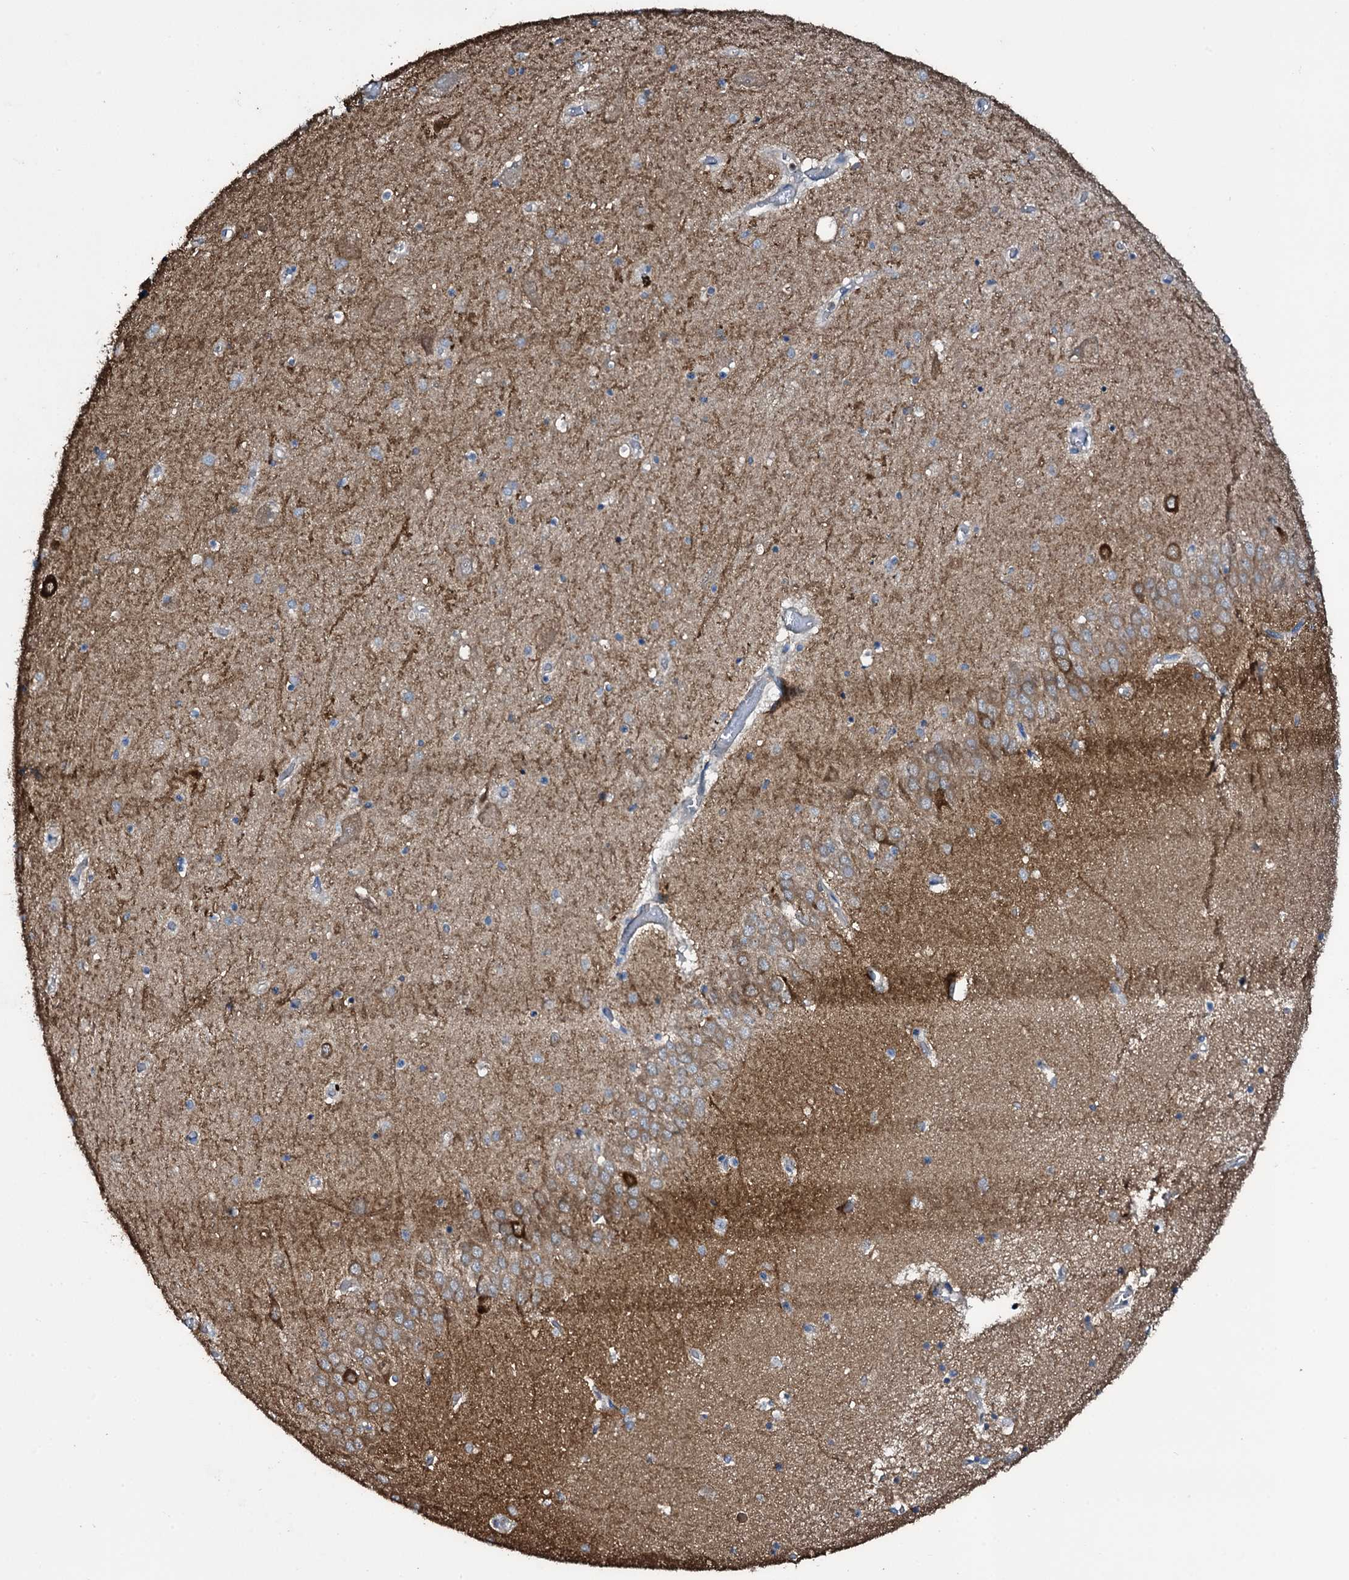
{"staining": {"intensity": "moderate", "quantity": "<25%", "location": "cytoplasmic/membranous"}, "tissue": "hippocampus", "cell_type": "Glial cells", "image_type": "normal", "snomed": [{"axis": "morphology", "description": "Normal tissue, NOS"}, {"axis": "topography", "description": "Hippocampus"}], "caption": "Human hippocampus stained for a protein (brown) demonstrates moderate cytoplasmic/membranous positive expression in about <25% of glial cells.", "gene": "WIPF3", "patient": {"sex": "male", "age": 70}}